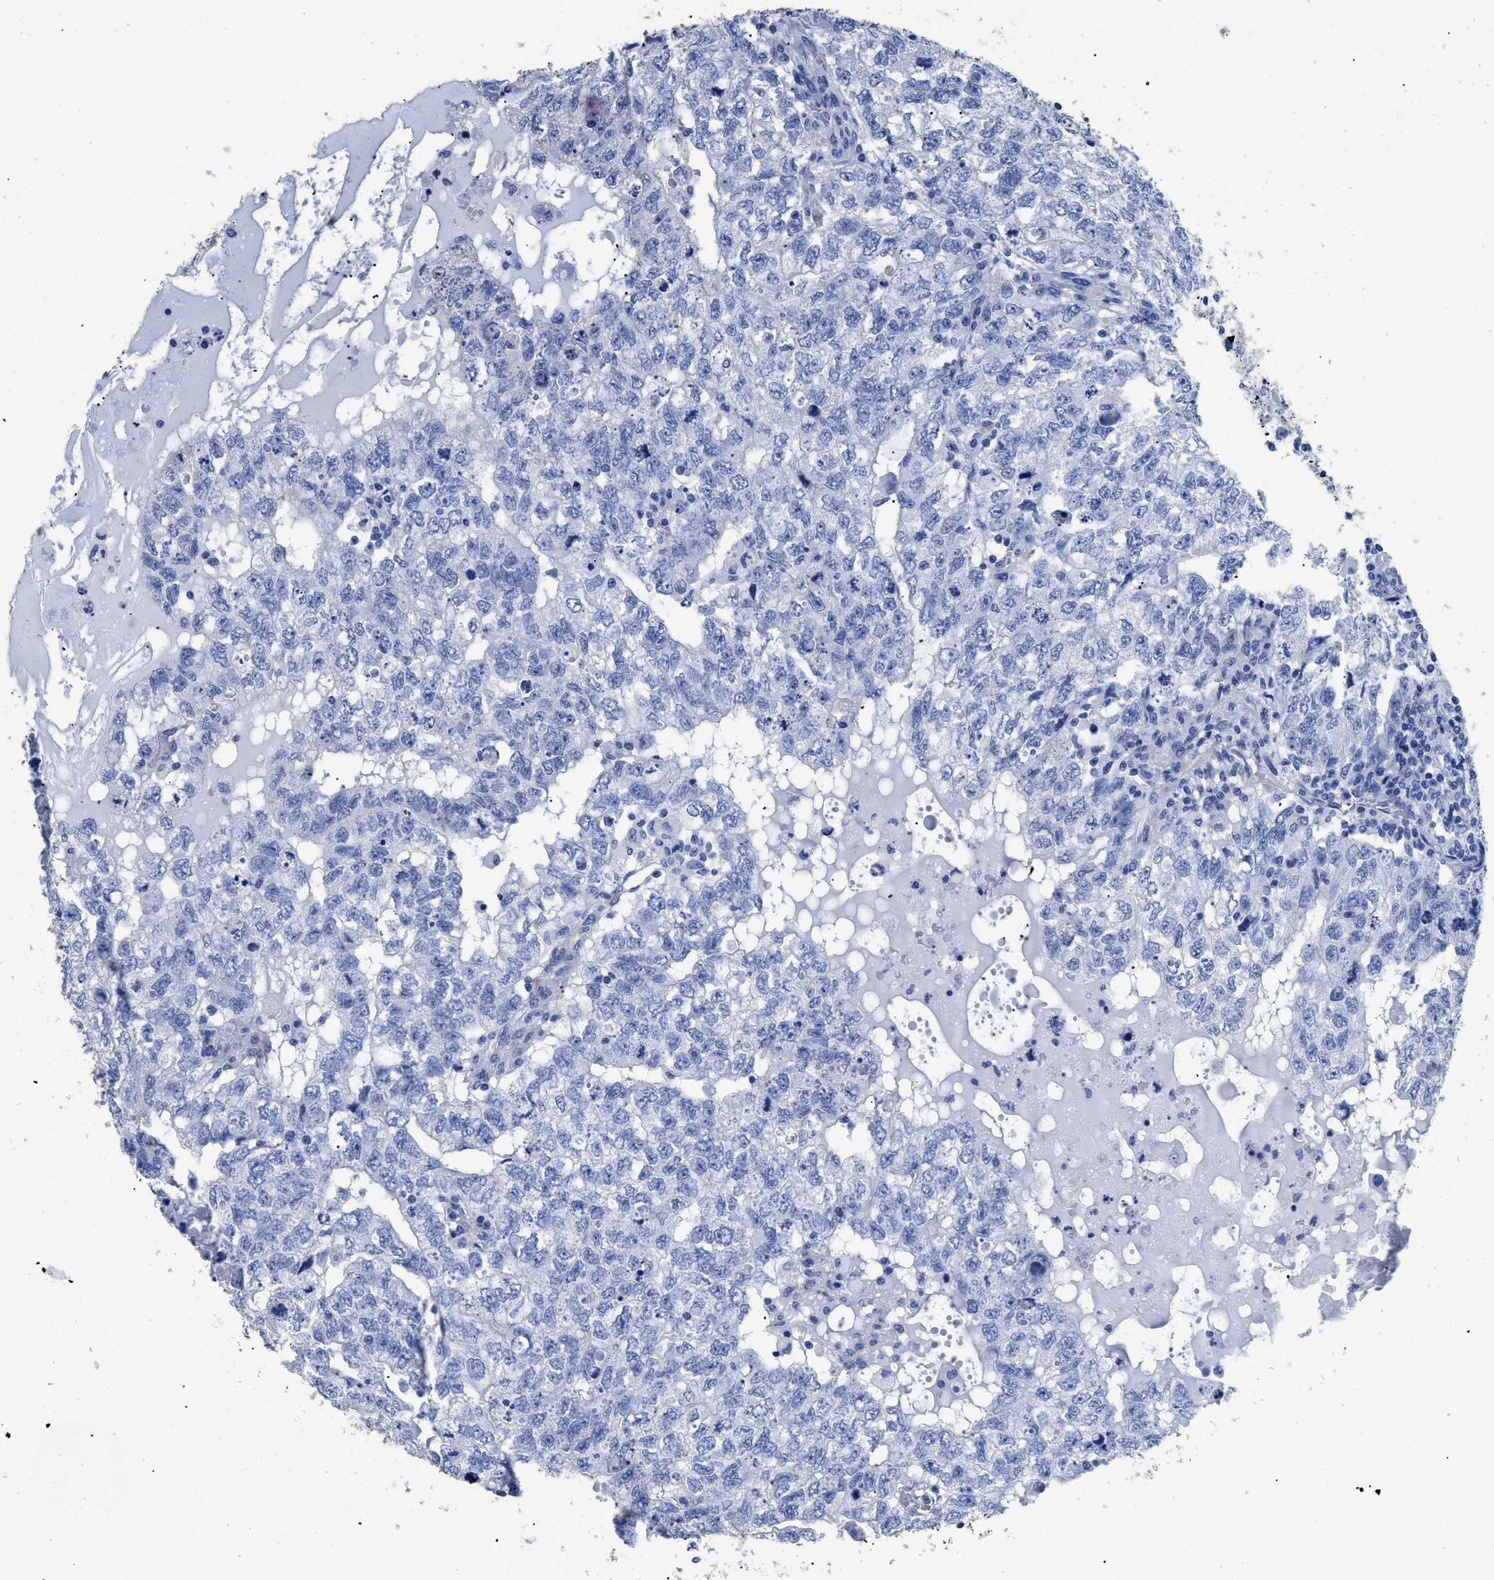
{"staining": {"intensity": "negative", "quantity": "none", "location": "none"}, "tissue": "testis cancer", "cell_type": "Tumor cells", "image_type": "cancer", "snomed": [{"axis": "morphology", "description": "Carcinoma, Embryonal, NOS"}, {"axis": "topography", "description": "Testis"}], "caption": "Immunohistochemical staining of human embryonal carcinoma (testis) shows no significant staining in tumor cells.", "gene": "DLC1", "patient": {"sex": "male", "age": 36}}